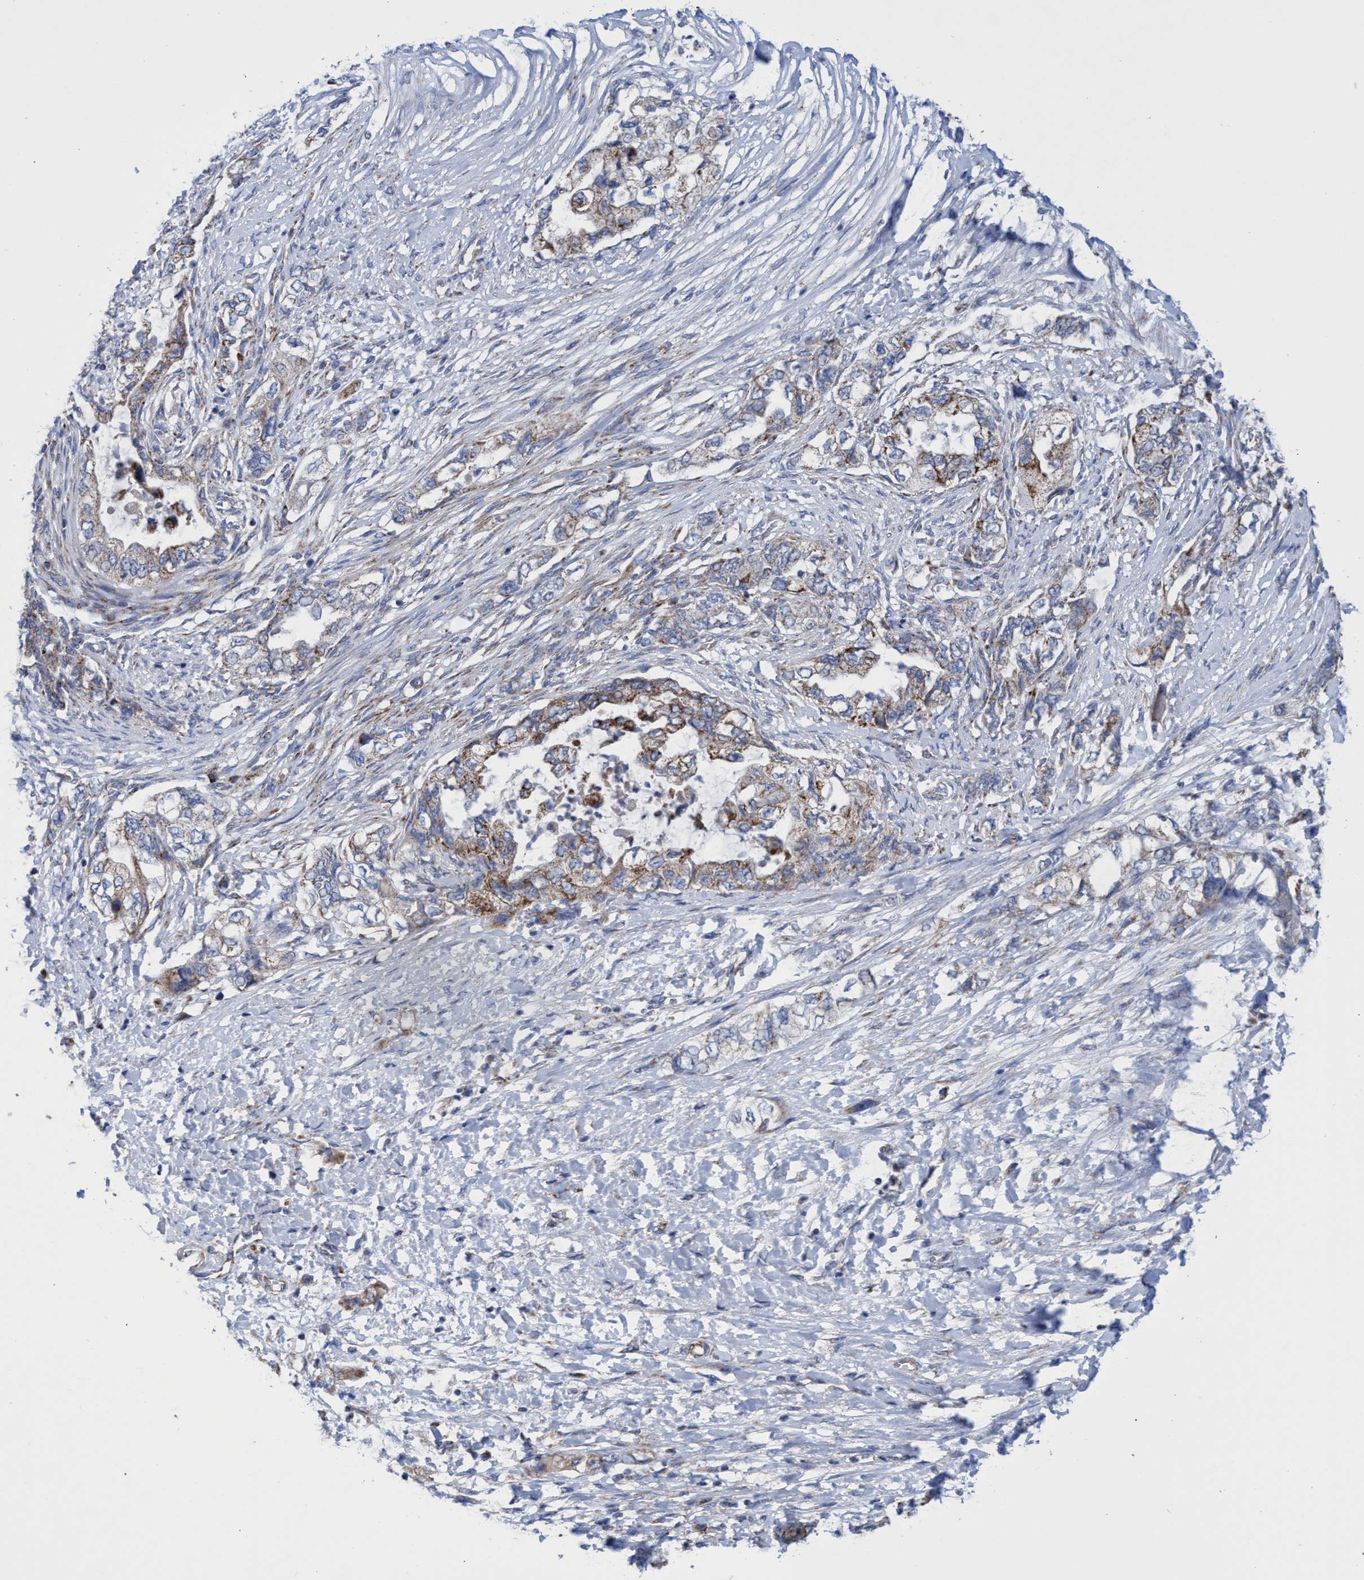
{"staining": {"intensity": "moderate", "quantity": ">75%", "location": "cytoplasmic/membranous"}, "tissue": "pancreatic cancer", "cell_type": "Tumor cells", "image_type": "cancer", "snomed": [{"axis": "morphology", "description": "Adenocarcinoma, NOS"}, {"axis": "topography", "description": "Pancreas"}], "caption": "Brown immunohistochemical staining in adenocarcinoma (pancreatic) demonstrates moderate cytoplasmic/membranous positivity in about >75% of tumor cells.", "gene": "ZNF750", "patient": {"sex": "female", "age": 73}}